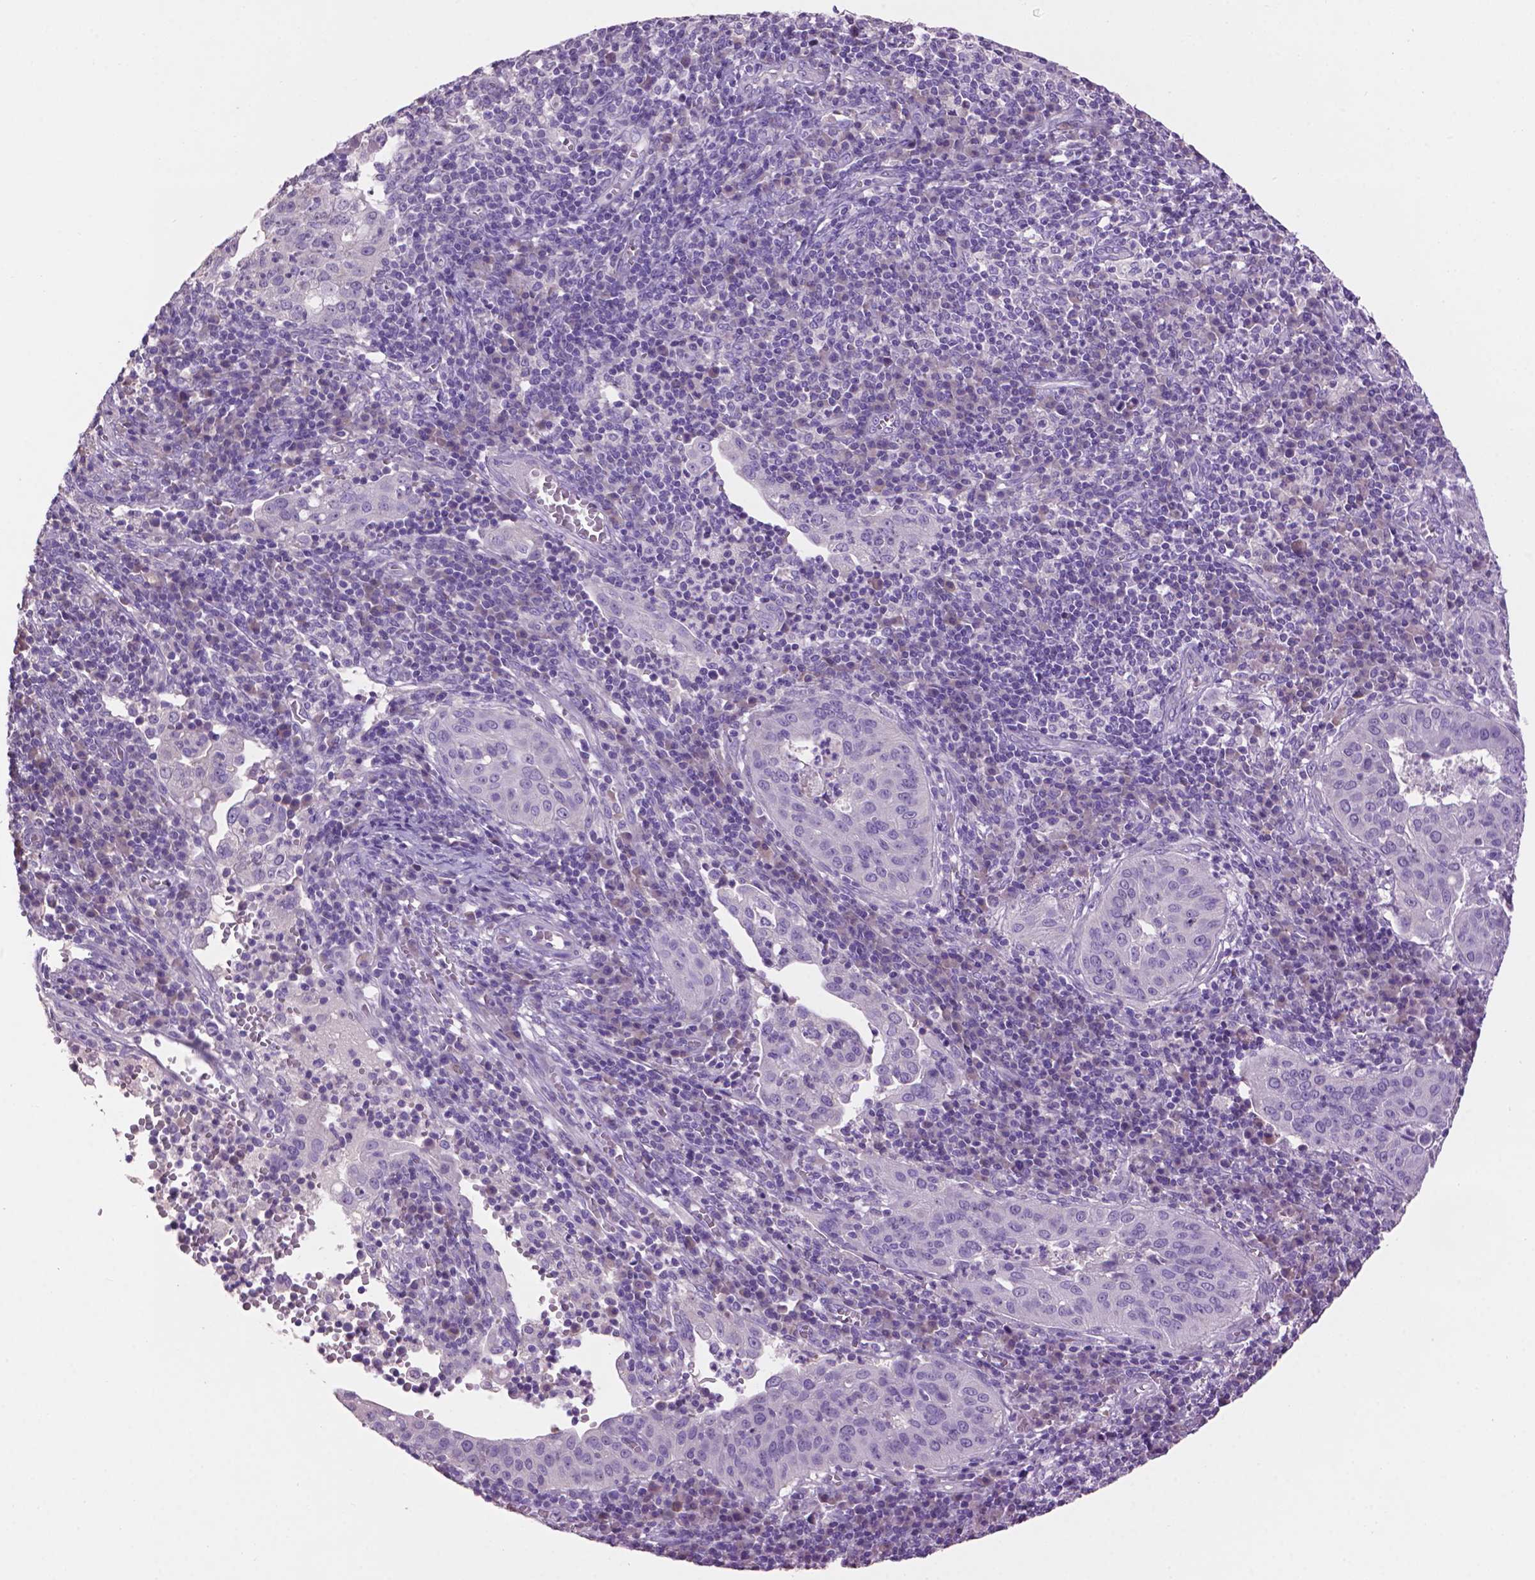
{"staining": {"intensity": "negative", "quantity": "none", "location": "none"}, "tissue": "cervical cancer", "cell_type": "Tumor cells", "image_type": "cancer", "snomed": [{"axis": "morphology", "description": "Squamous cell carcinoma, NOS"}, {"axis": "topography", "description": "Cervix"}], "caption": "The photomicrograph displays no significant positivity in tumor cells of cervical squamous cell carcinoma.", "gene": "CRYBA4", "patient": {"sex": "female", "age": 39}}